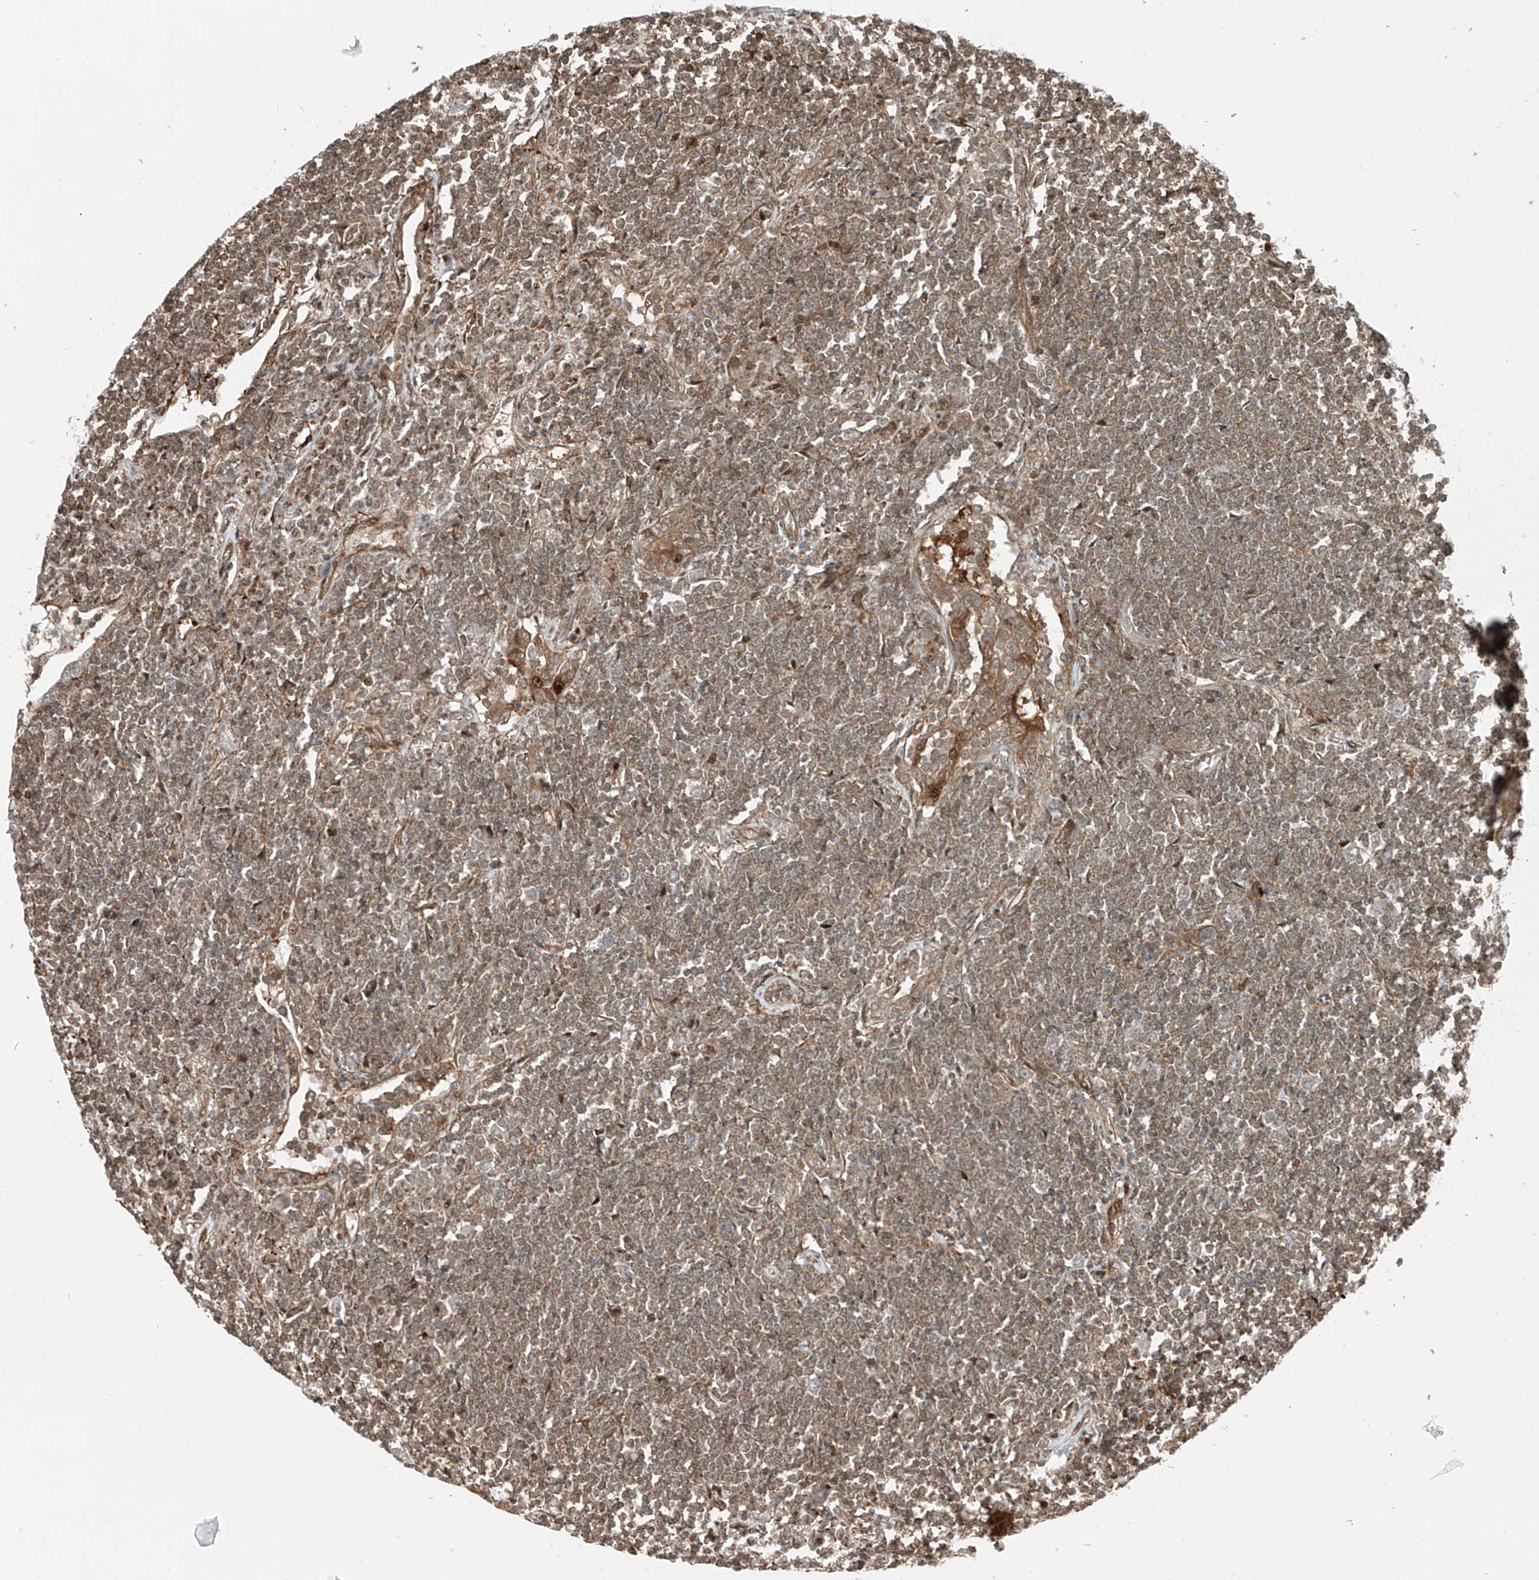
{"staining": {"intensity": "moderate", "quantity": ">75%", "location": "cytoplasmic/membranous"}, "tissue": "lymphoma", "cell_type": "Tumor cells", "image_type": "cancer", "snomed": [{"axis": "morphology", "description": "Malignant lymphoma, non-Hodgkin's type, Low grade"}, {"axis": "topography", "description": "Lung"}], "caption": "Moderate cytoplasmic/membranous positivity is appreciated in about >75% of tumor cells in lymphoma.", "gene": "USP48", "patient": {"sex": "female", "age": 71}}